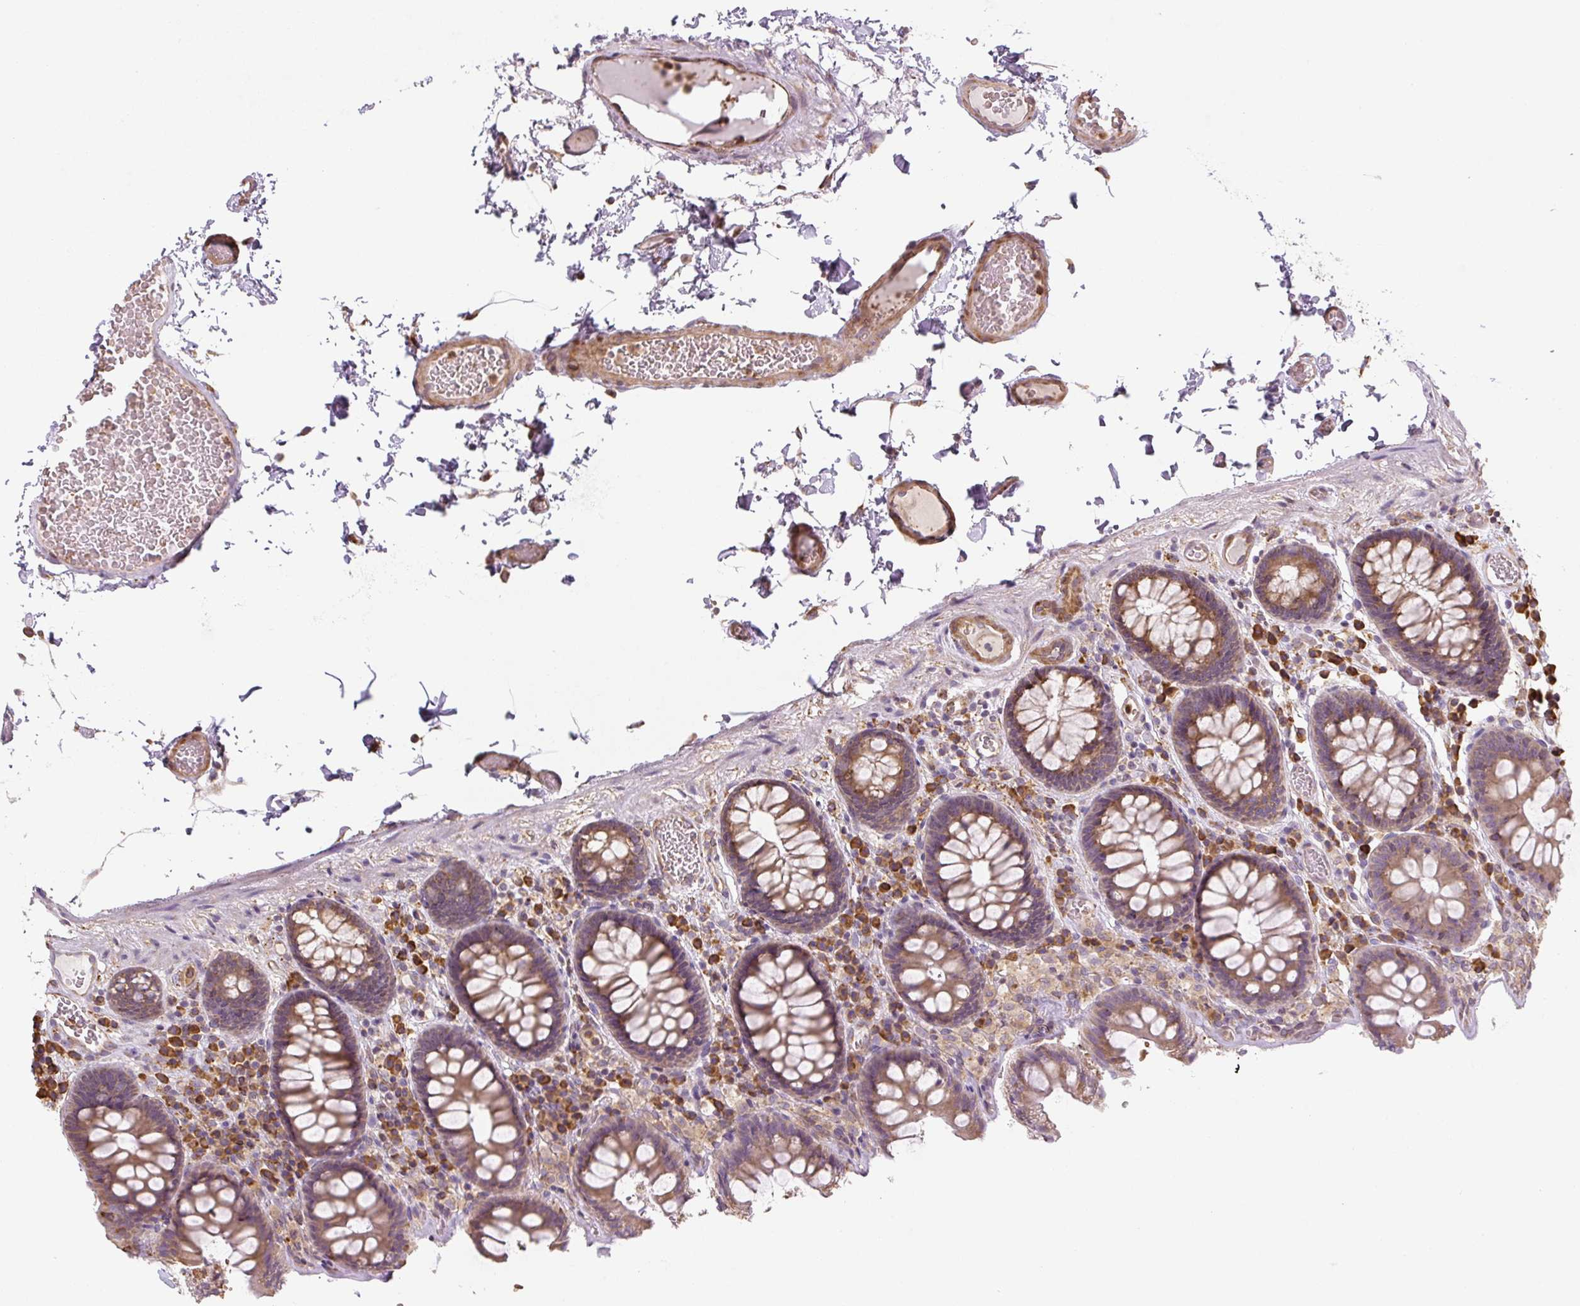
{"staining": {"intensity": "weak", "quantity": "25%-75%", "location": "cytoplasmic/membranous"}, "tissue": "colon", "cell_type": "Endothelial cells", "image_type": "normal", "snomed": [{"axis": "morphology", "description": "Normal tissue, NOS"}, {"axis": "topography", "description": "Colon"}, {"axis": "topography", "description": "Peripheral nerve tissue"}], "caption": "High-power microscopy captured an immunohistochemistry photomicrograph of normal colon, revealing weak cytoplasmic/membranous expression in approximately 25%-75% of endothelial cells.", "gene": "RASA1", "patient": {"sex": "male", "age": 84}}